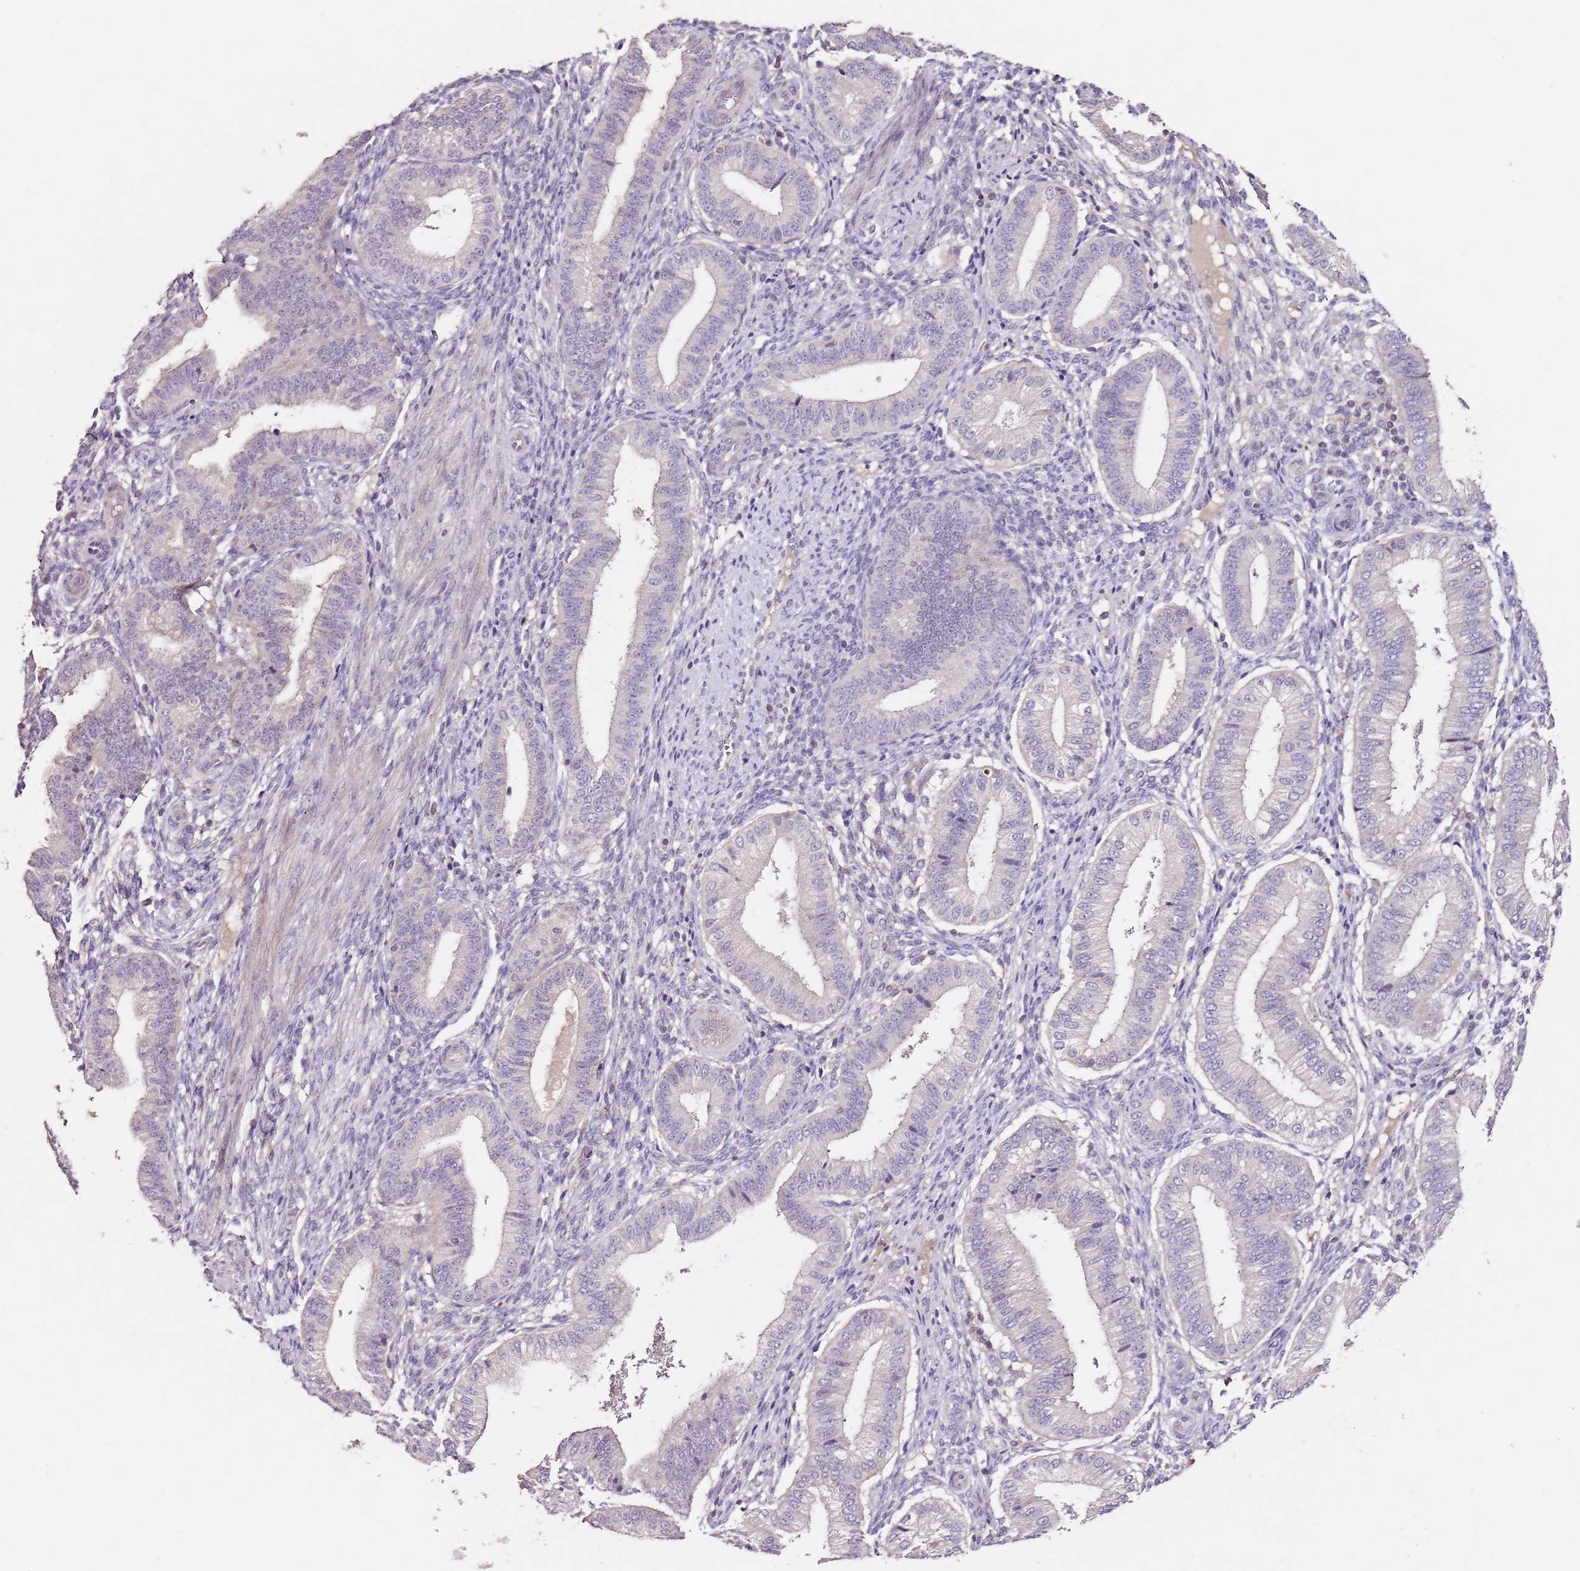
{"staining": {"intensity": "weak", "quantity": "<25%", "location": "cytoplasmic/membranous"}, "tissue": "endometrium", "cell_type": "Cells in endometrial stroma", "image_type": "normal", "snomed": [{"axis": "morphology", "description": "Normal tissue, NOS"}, {"axis": "topography", "description": "Endometrium"}], "caption": "The image exhibits no significant expression in cells in endometrial stroma of endometrium. The staining is performed using DAB brown chromogen with nuclei counter-stained in using hematoxylin.", "gene": "NRDE2", "patient": {"sex": "female", "age": 39}}